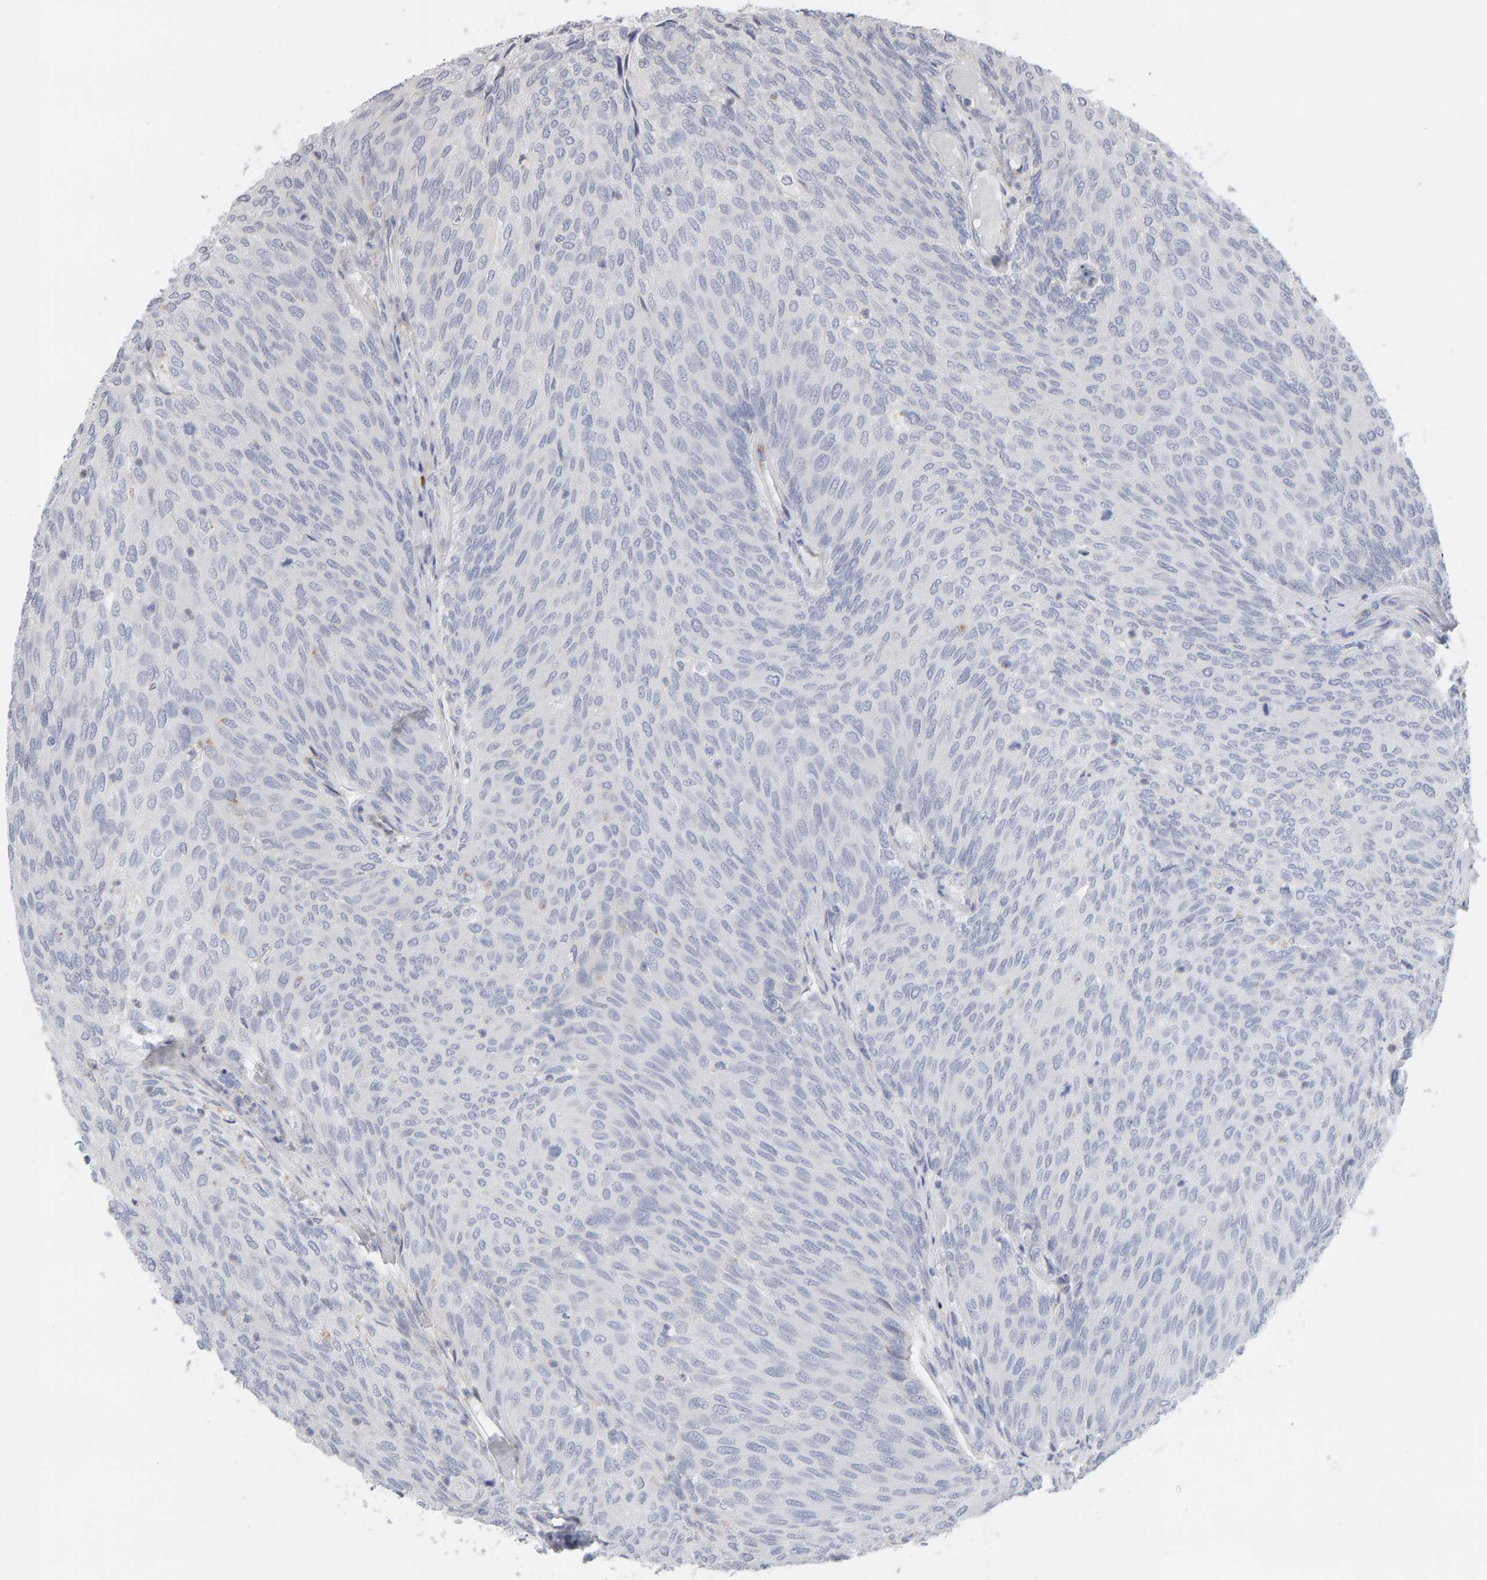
{"staining": {"intensity": "negative", "quantity": "none", "location": "none"}, "tissue": "urothelial cancer", "cell_type": "Tumor cells", "image_type": "cancer", "snomed": [{"axis": "morphology", "description": "Urothelial carcinoma, Low grade"}, {"axis": "topography", "description": "Urinary bladder"}], "caption": "The histopathology image displays no staining of tumor cells in urothelial carcinoma (low-grade).", "gene": "ENGASE", "patient": {"sex": "female", "age": 79}}